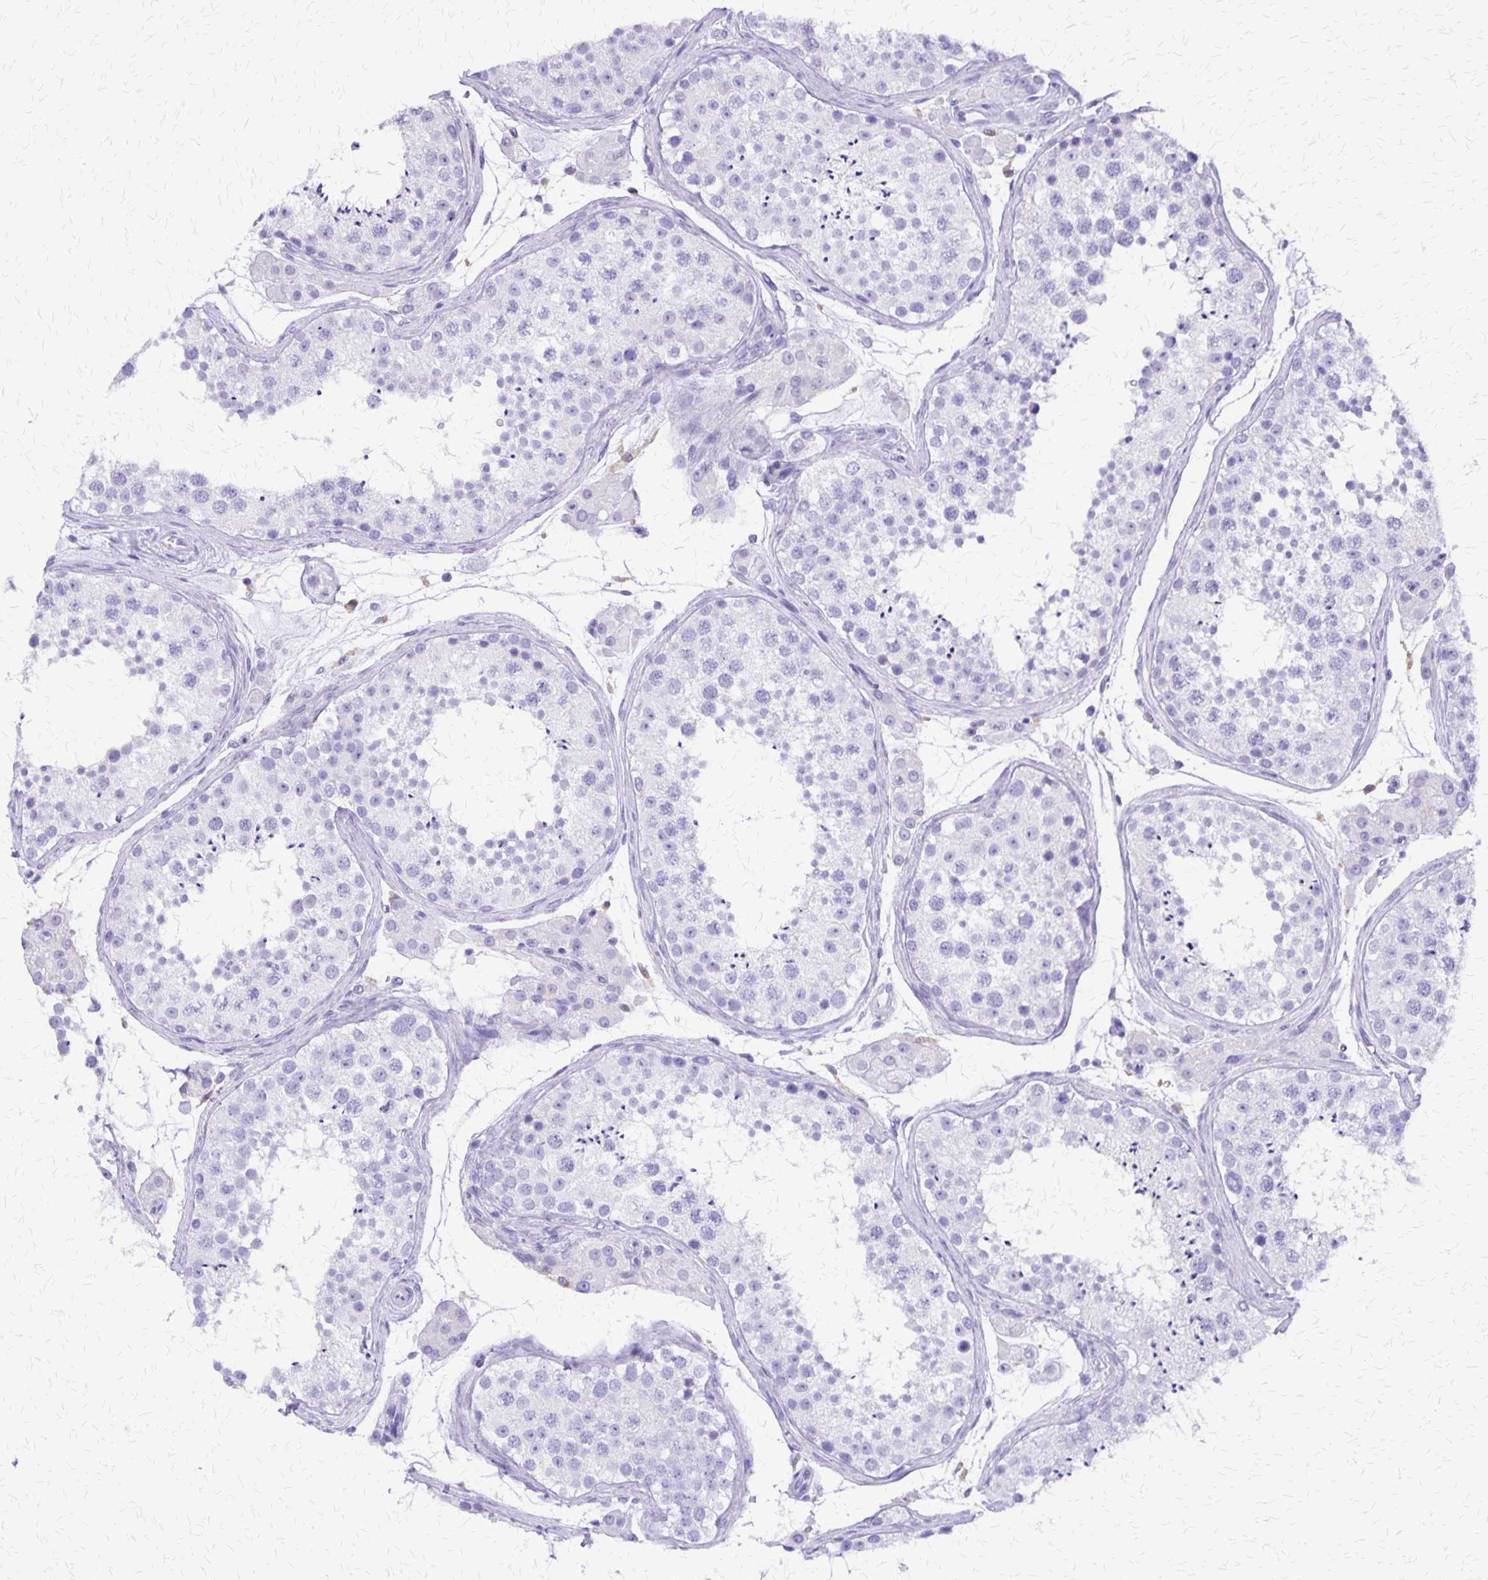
{"staining": {"intensity": "negative", "quantity": "none", "location": "none"}, "tissue": "testis", "cell_type": "Cells in seminiferous ducts", "image_type": "normal", "snomed": [{"axis": "morphology", "description": "Normal tissue, NOS"}, {"axis": "topography", "description": "Testis"}], "caption": "Immunohistochemical staining of benign human testis shows no significant staining in cells in seminiferous ducts.", "gene": "SLC13A2", "patient": {"sex": "male", "age": 41}}